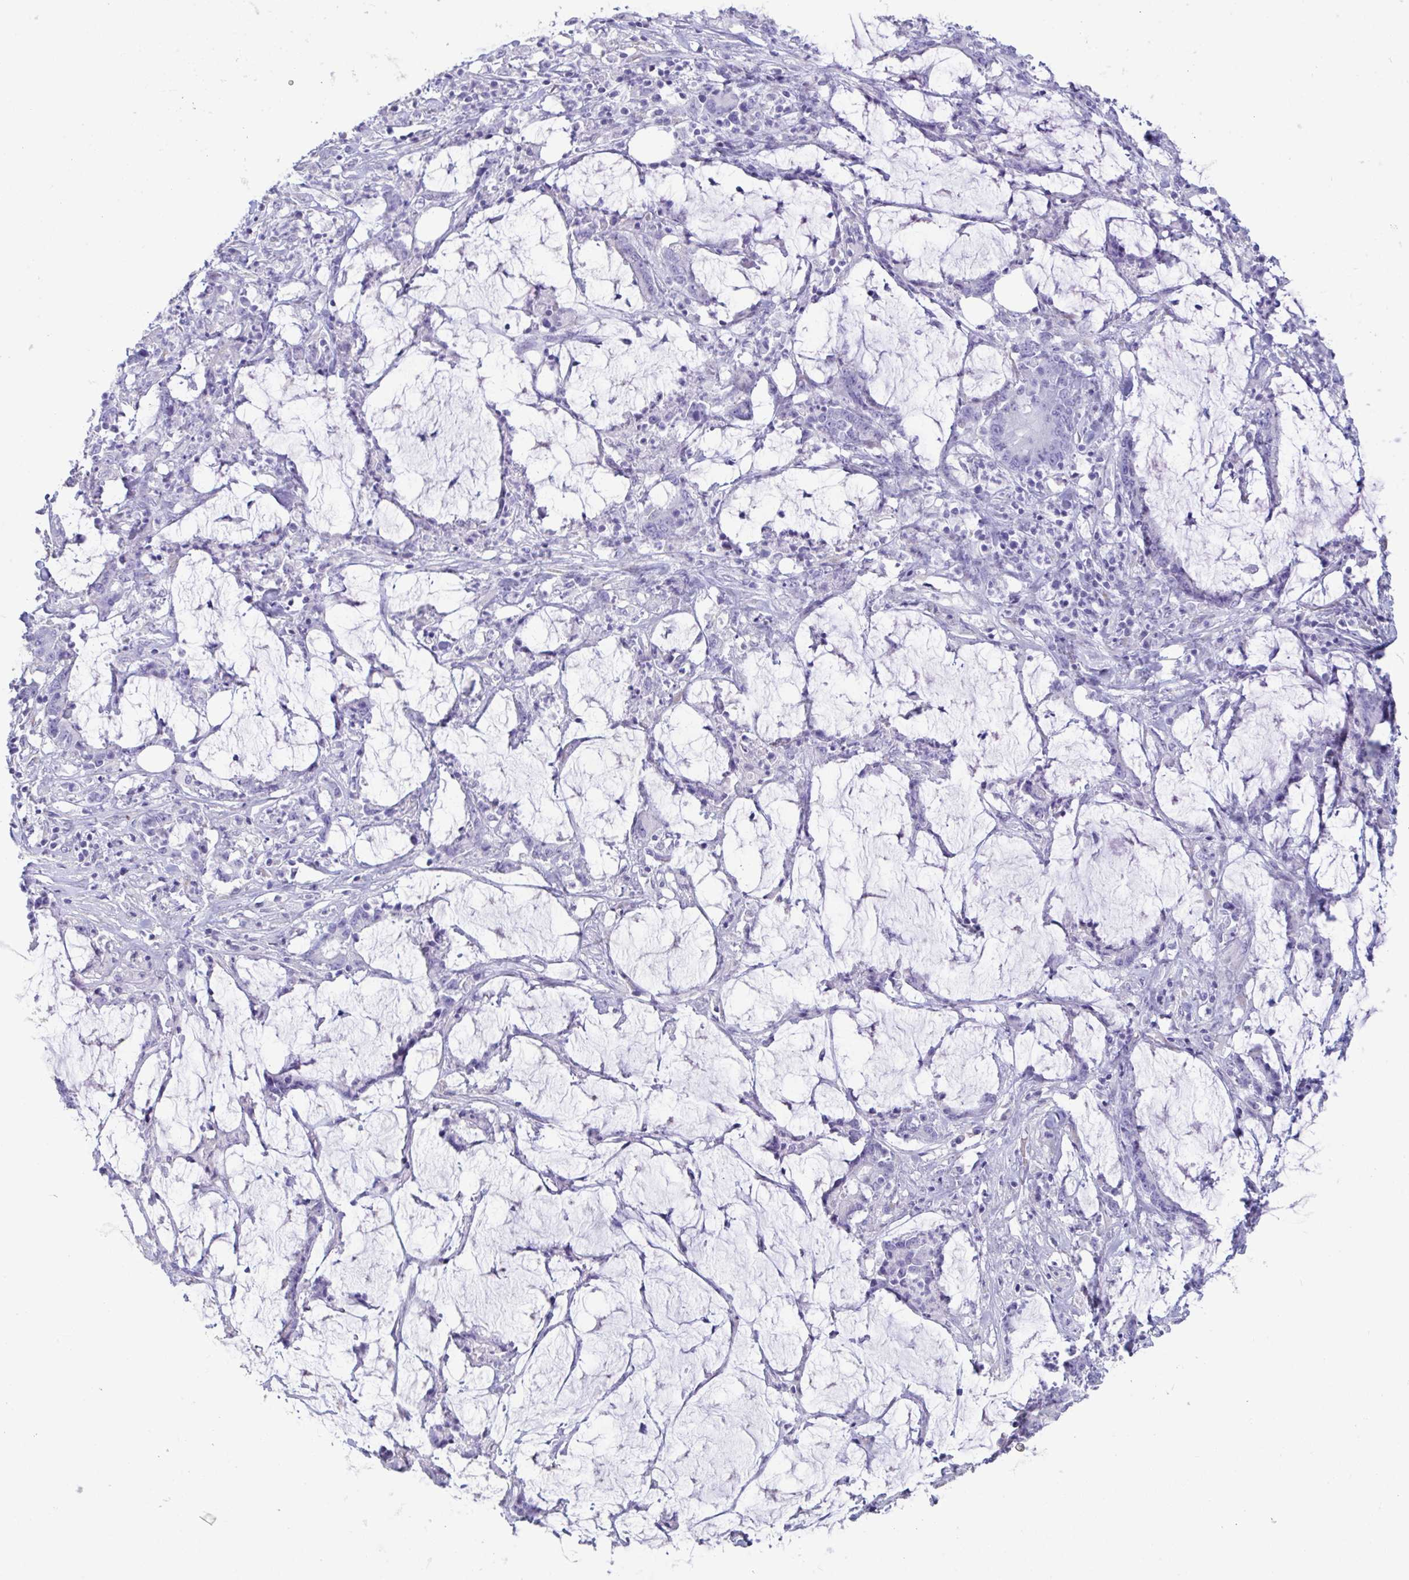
{"staining": {"intensity": "negative", "quantity": "none", "location": "none"}, "tissue": "stomach cancer", "cell_type": "Tumor cells", "image_type": "cancer", "snomed": [{"axis": "morphology", "description": "Adenocarcinoma, NOS"}, {"axis": "topography", "description": "Stomach, upper"}], "caption": "There is no significant positivity in tumor cells of stomach adenocarcinoma.", "gene": "TNNC1", "patient": {"sex": "male", "age": 68}}